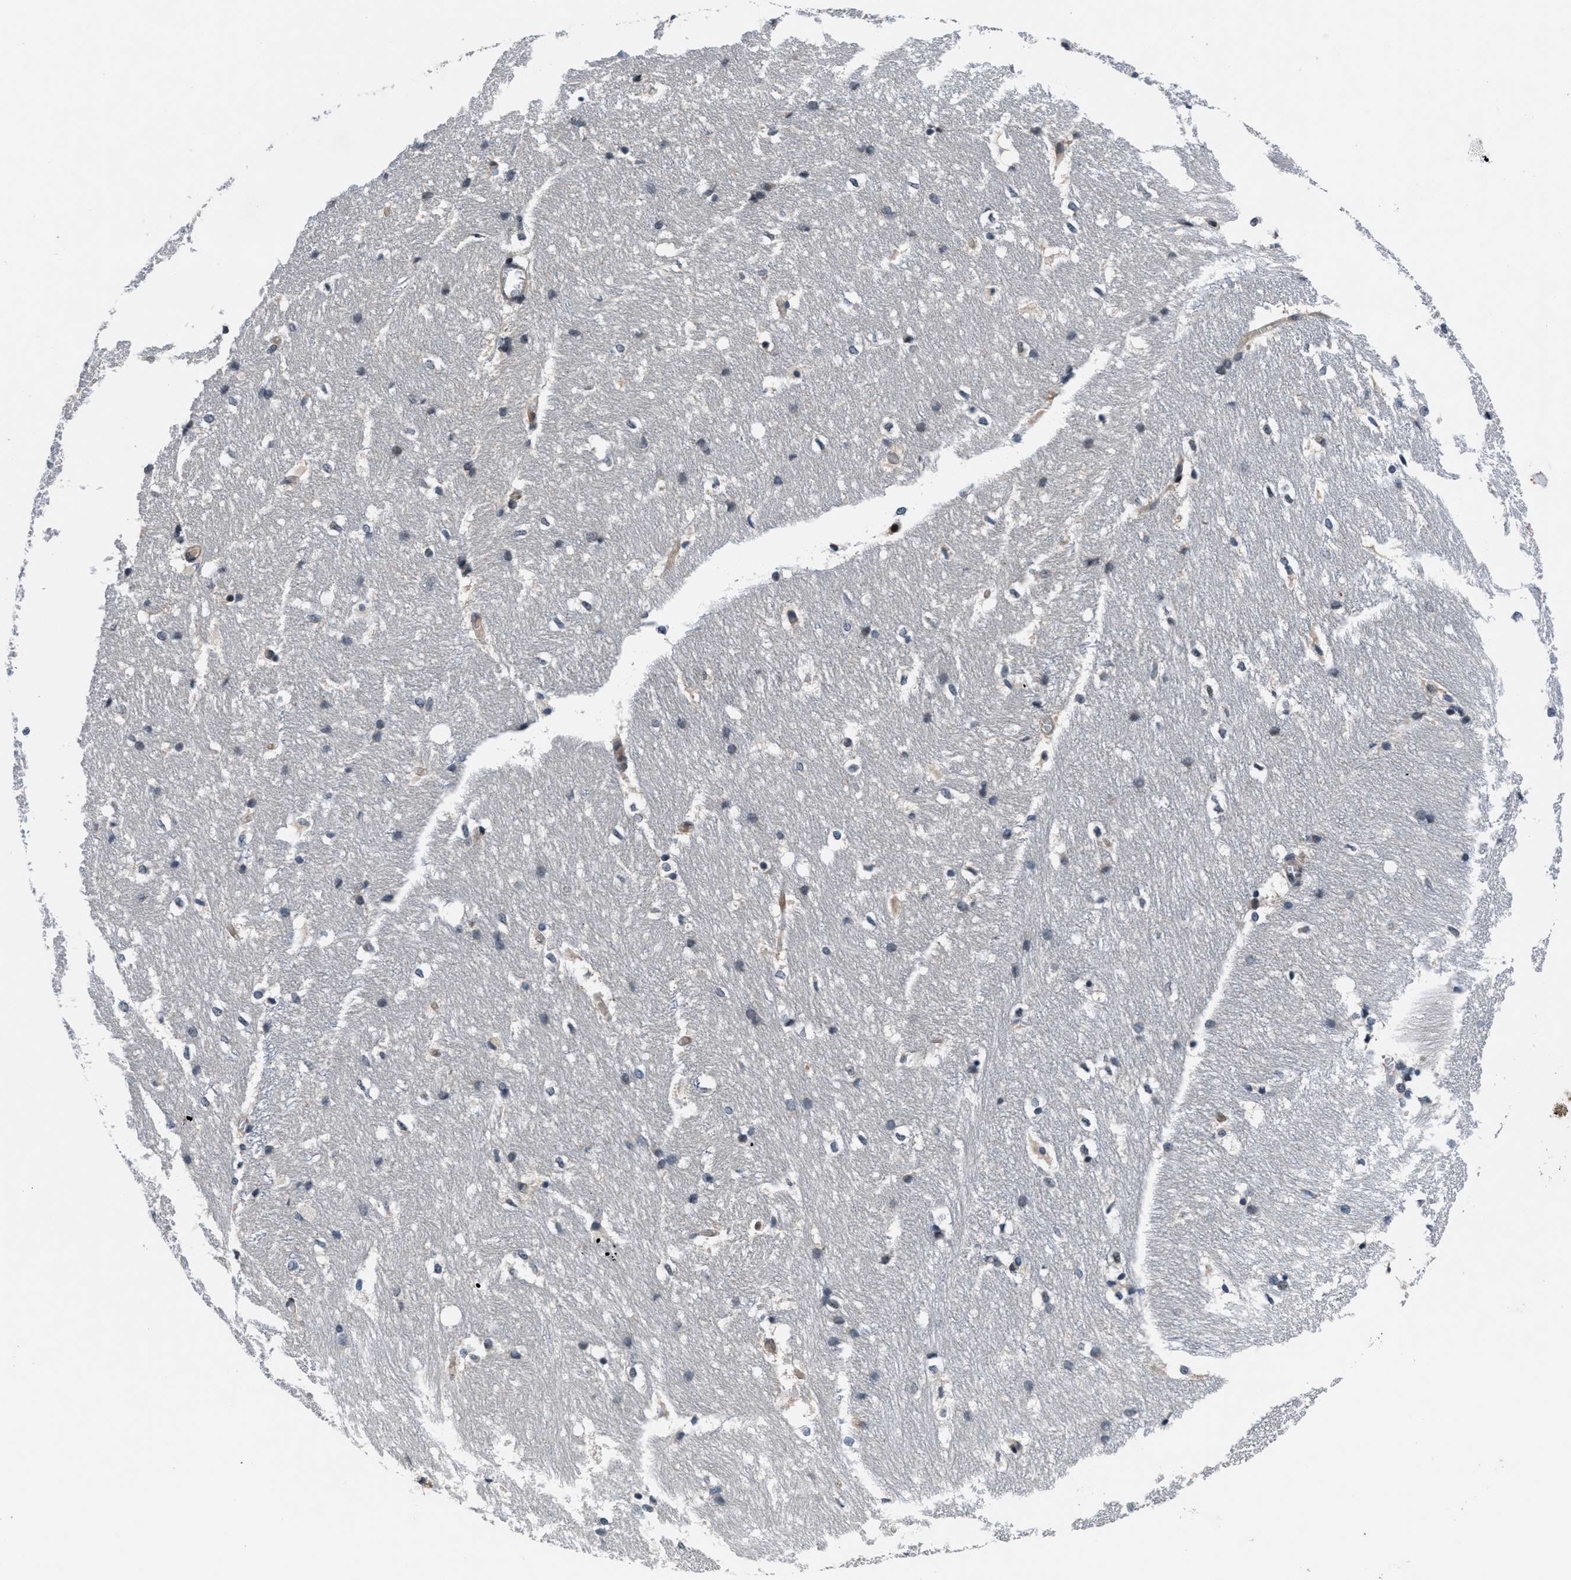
{"staining": {"intensity": "weak", "quantity": "<25%", "location": "cytoplasmic/membranous"}, "tissue": "hippocampus", "cell_type": "Glial cells", "image_type": "normal", "snomed": [{"axis": "morphology", "description": "Normal tissue, NOS"}, {"axis": "topography", "description": "Hippocampus"}], "caption": "IHC micrograph of unremarkable hippocampus: human hippocampus stained with DAB (3,3'-diaminobenzidine) demonstrates no significant protein staining in glial cells.", "gene": "SETD5", "patient": {"sex": "female", "age": 19}}